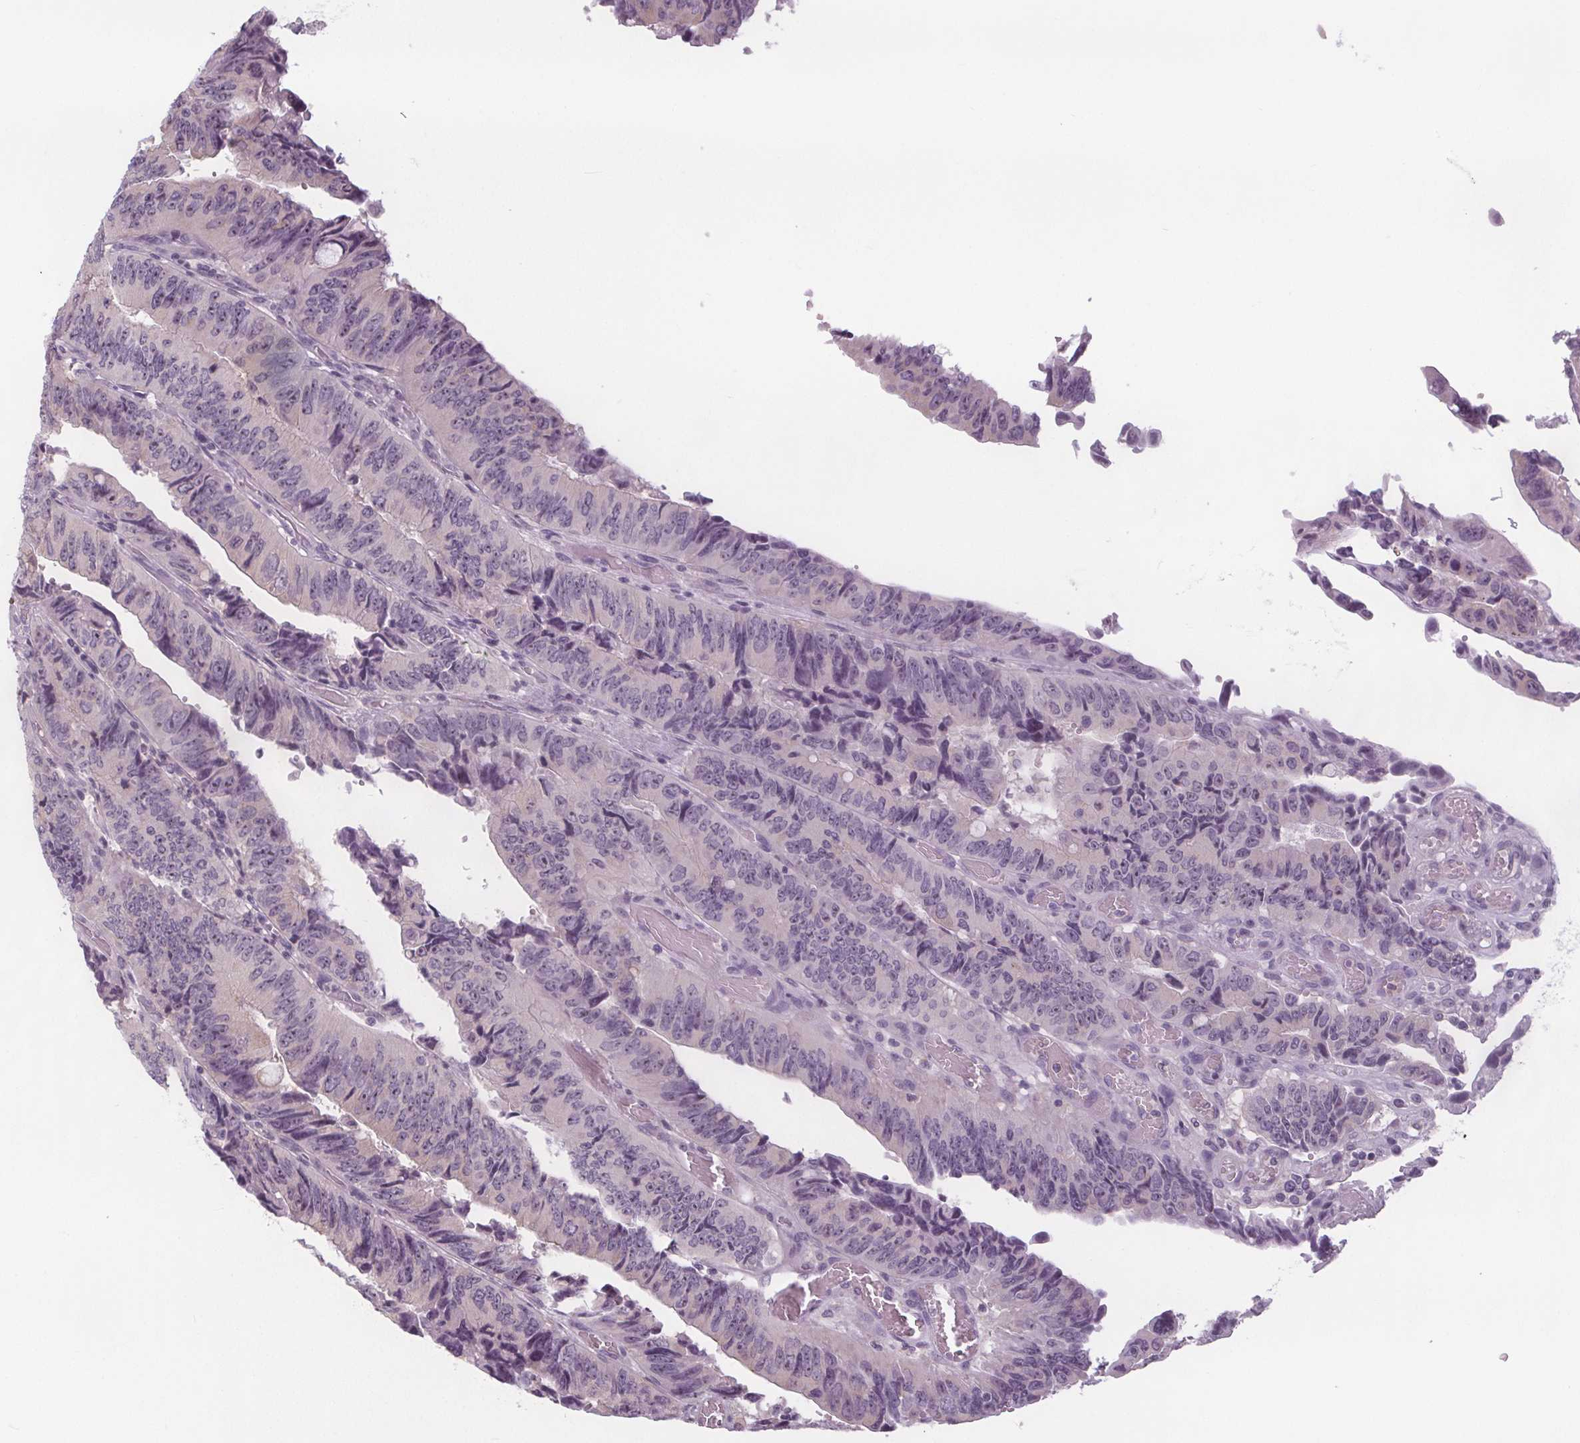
{"staining": {"intensity": "weak", "quantity": "<25%", "location": "nuclear"}, "tissue": "colorectal cancer", "cell_type": "Tumor cells", "image_type": "cancer", "snomed": [{"axis": "morphology", "description": "Adenocarcinoma, NOS"}, {"axis": "topography", "description": "Colon"}], "caption": "Immunohistochemistry image of colorectal cancer (adenocarcinoma) stained for a protein (brown), which demonstrates no positivity in tumor cells.", "gene": "NOLC1", "patient": {"sex": "male", "age": 65}}